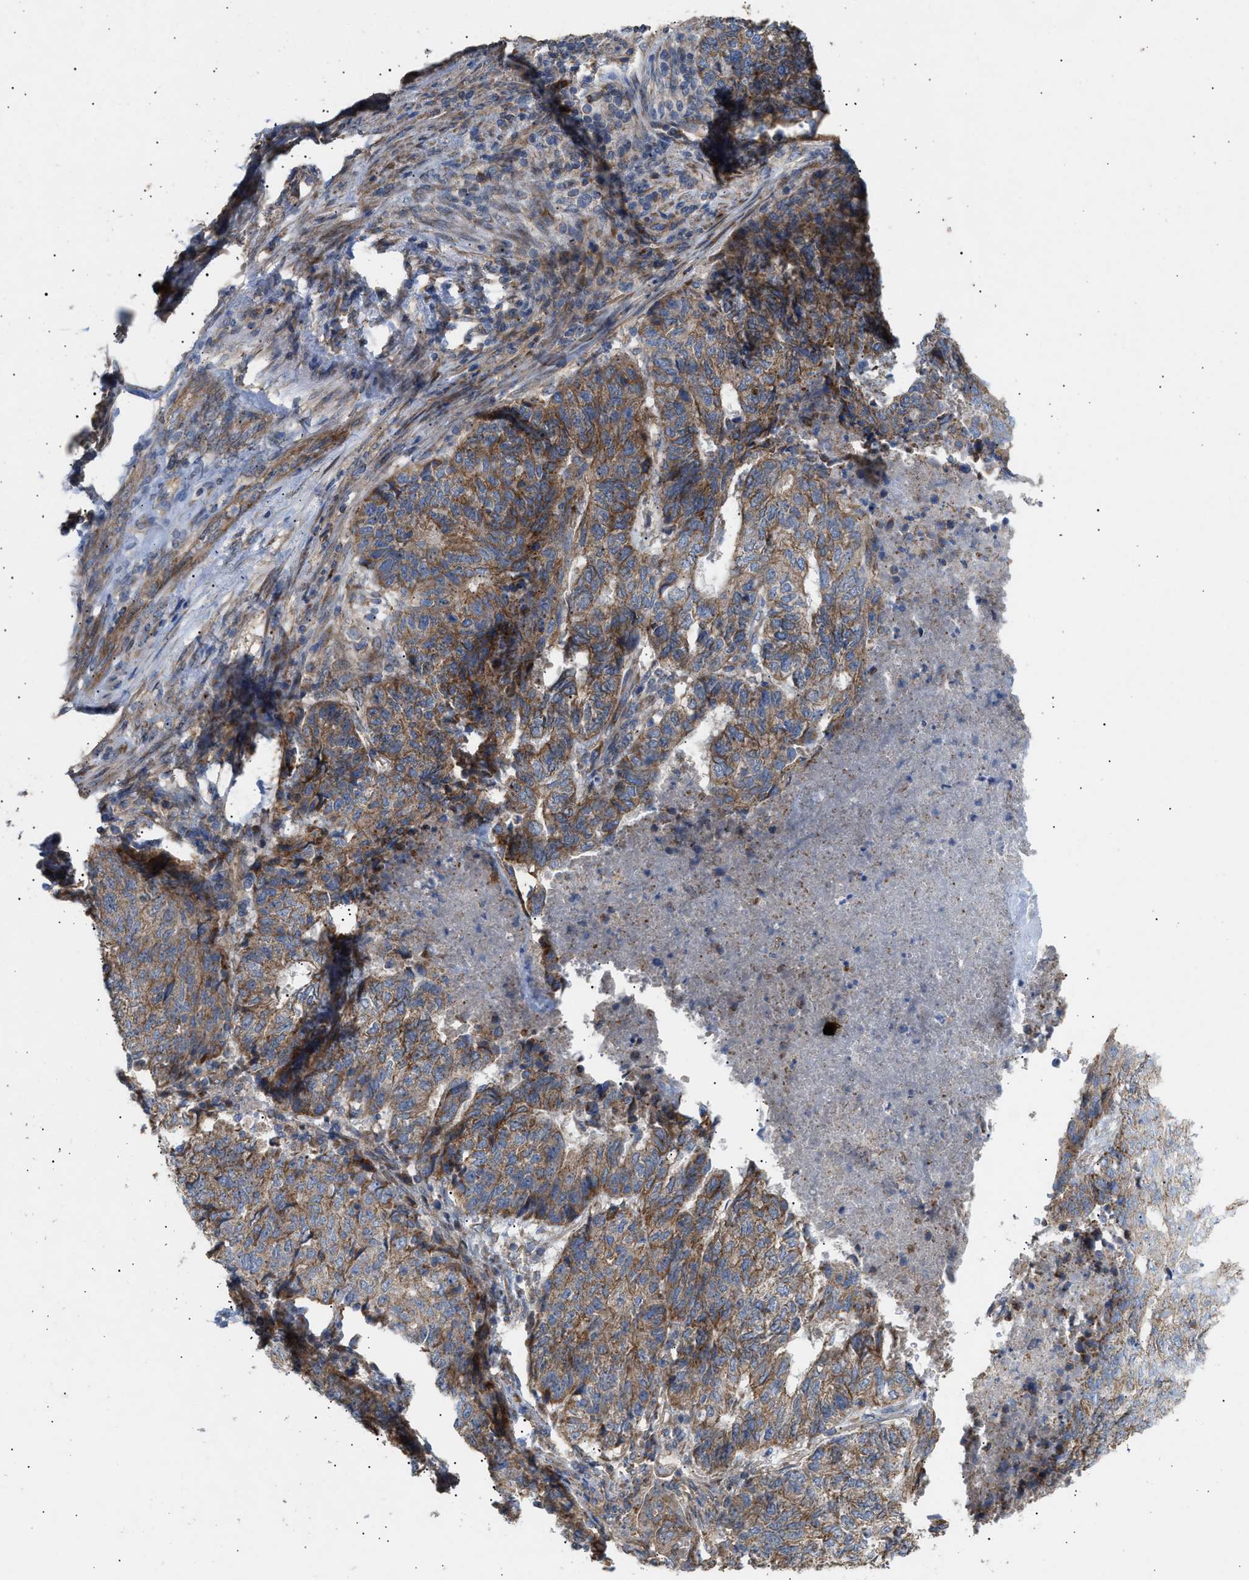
{"staining": {"intensity": "moderate", "quantity": ">75%", "location": "cytoplasmic/membranous"}, "tissue": "endometrial cancer", "cell_type": "Tumor cells", "image_type": "cancer", "snomed": [{"axis": "morphology", "description": "Adenocarcinoma, NOS"}, {"axis": "topography", "description": "Endometrium"}], "caption": "Immunohistochemical staining of human adenocarcinoma (endometrial) displays medium levels of moderate cytoplasmic/membranous protein expression in about >75% of tumor cells.", "gene": "OXSM", "patient": {"sex": "female", "age": 80}}